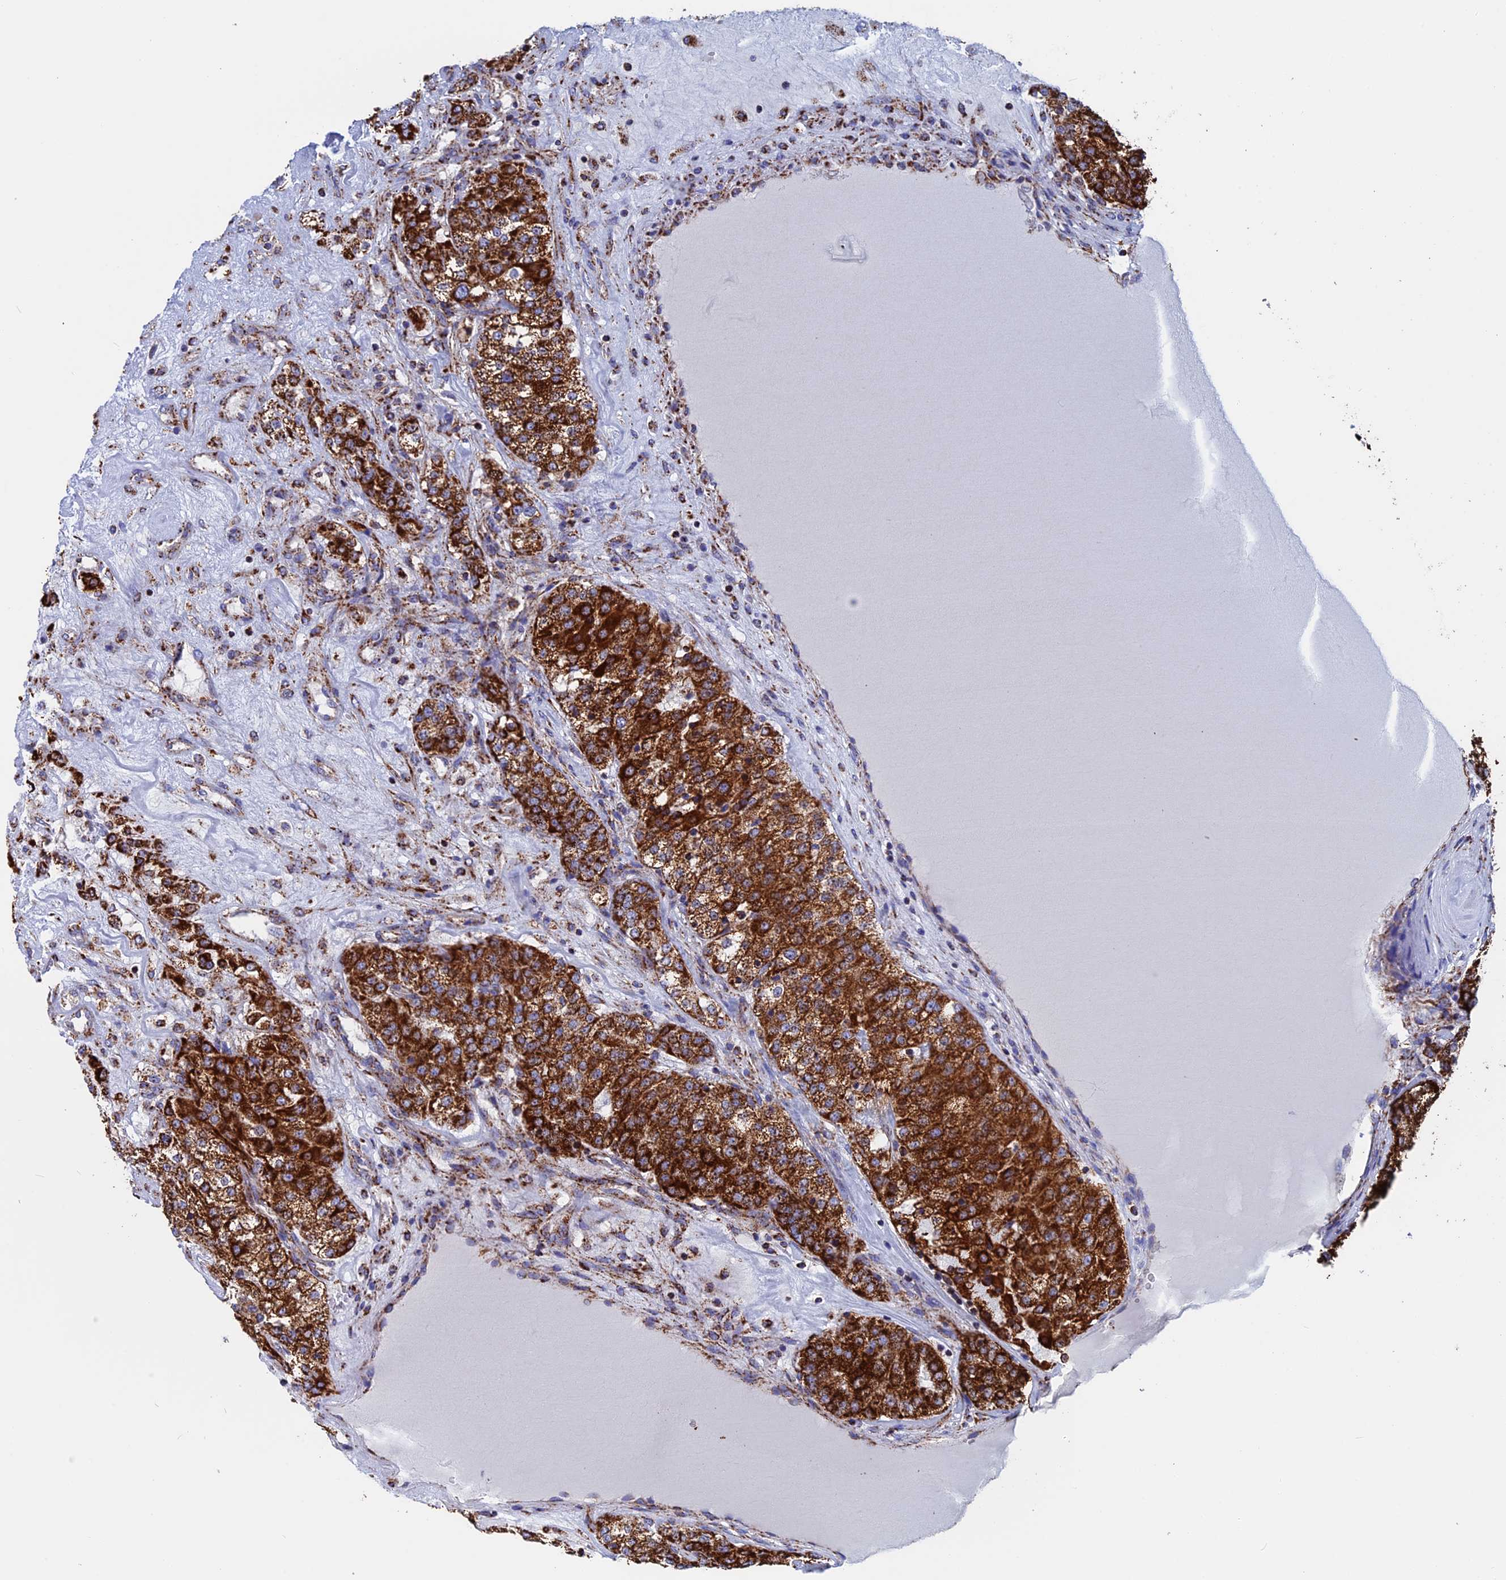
{"staining": {"intensity": "strong", "quantity": ">75%", "location": "cytoplasmic/membranous"}, "tissue": "renal cancer", "cell_type": "Tumor cells", "image_type": "cancer", "snomed": [{"axis": "morphology", "description": "Adenocarcinoma, NOS"}, {"axis": "topography", "description": "Kidney"}], "caption": "A photomicrograph showing strong cytoplasmic/membranous expression in approximately >75% of tumor cells in renal cancer (adenocarcinoma), as visualized by brown immunohistochemical staining.", "gene": "WDR83", "patient": {"sex": "female", "age": 63}}